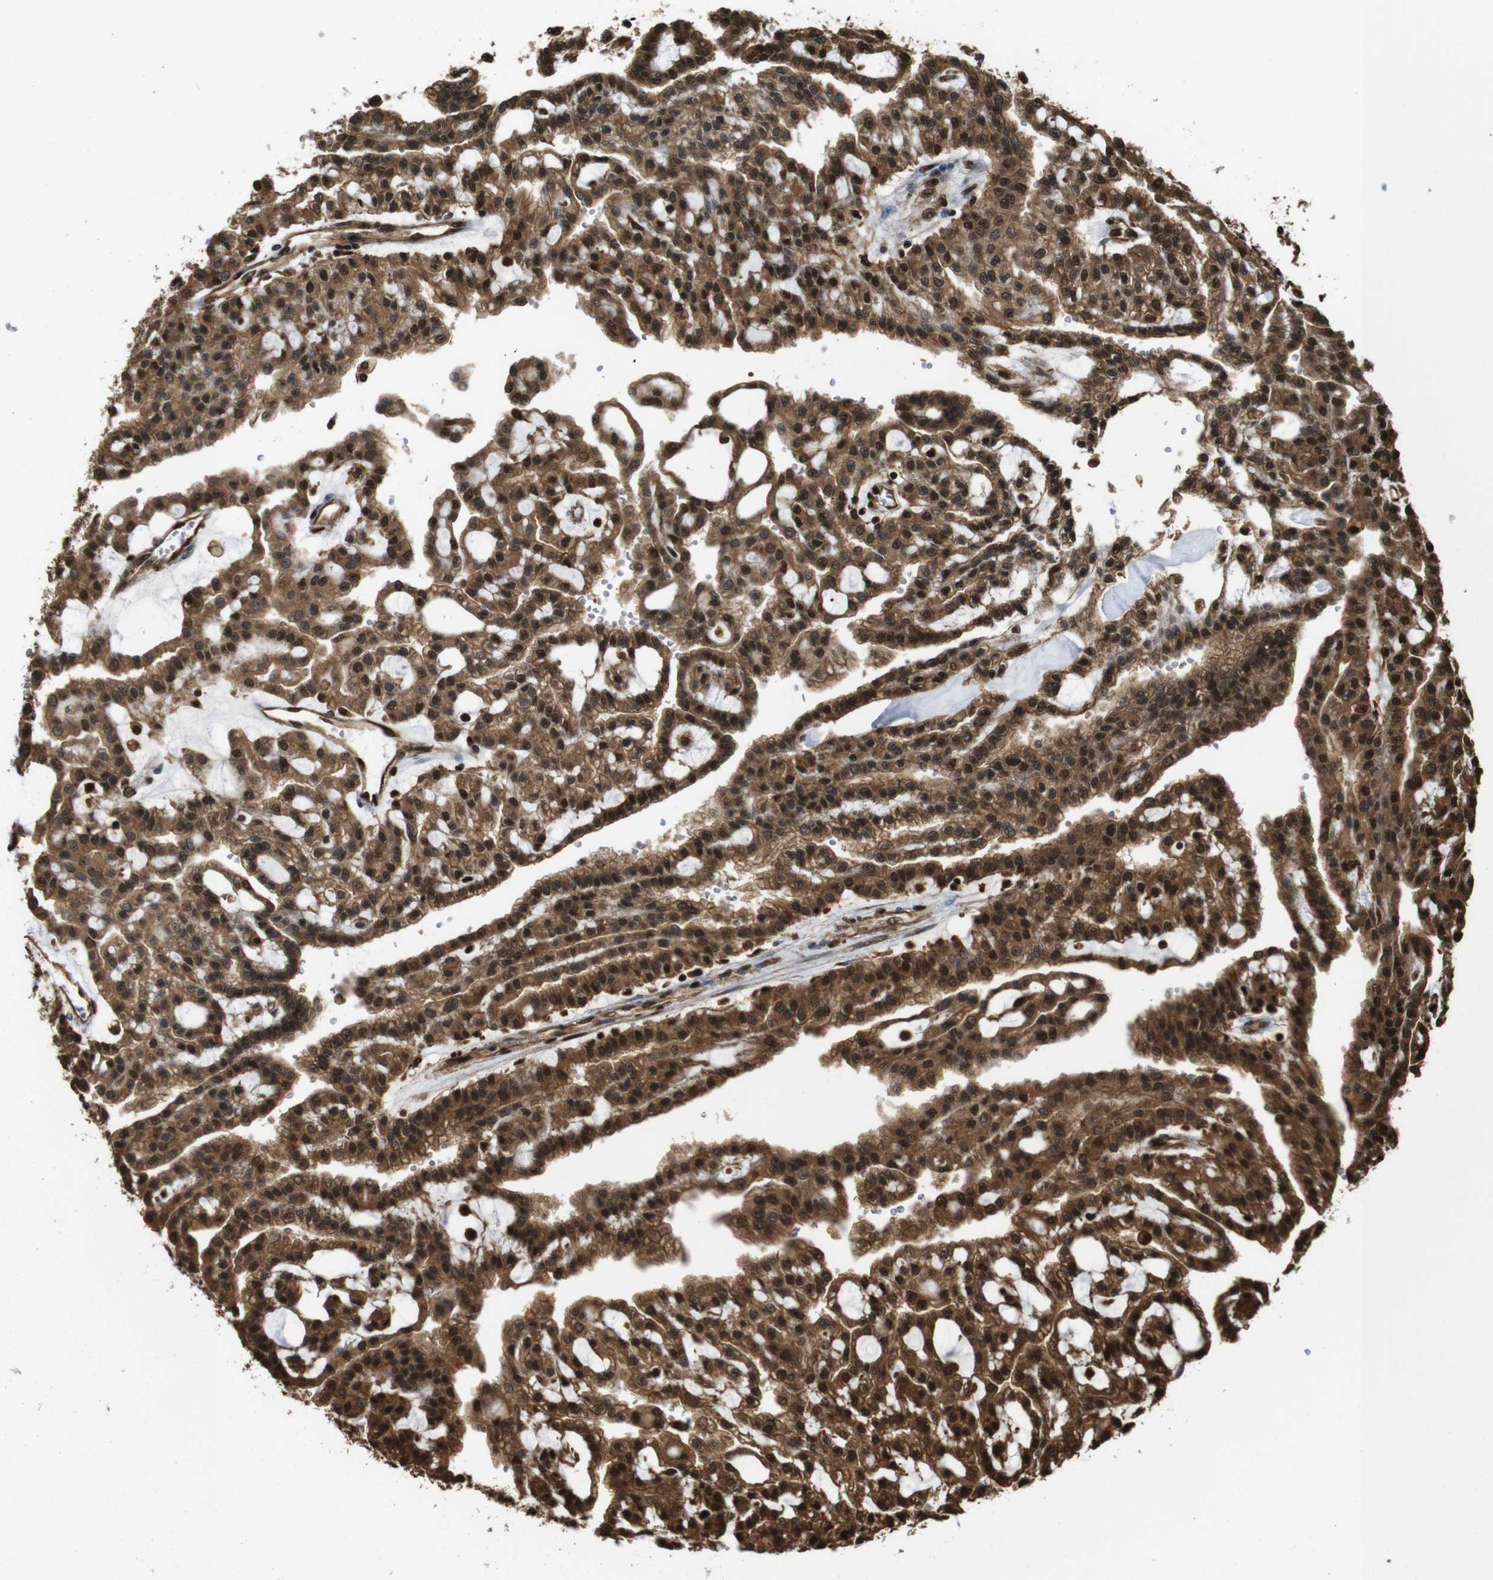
{"staining": {"intensity": "strong", "quantity": ">75%", "location": "cytoplasmic/membranous,nuclear"}, "tissue": "renal cancer", "cell_type": "Tumor cells", "image_type": "cancer", "snomed": [{"axis": "morphology", "description": "Adenocarcinoma, NOS"}, {"axis": "topography", "description": "Kidney"}], "caption": "DAB immunohistochemical staining of adenocarcinoma (renal) displays strong cytoplasmic/membranous and nuclear protein staining in approximately >75% of tumor cells. (Brightfield microscopy of DAB IHC at high magnification).", "gene": "VCP", "patient": {"sex": "male", "age": 63}}